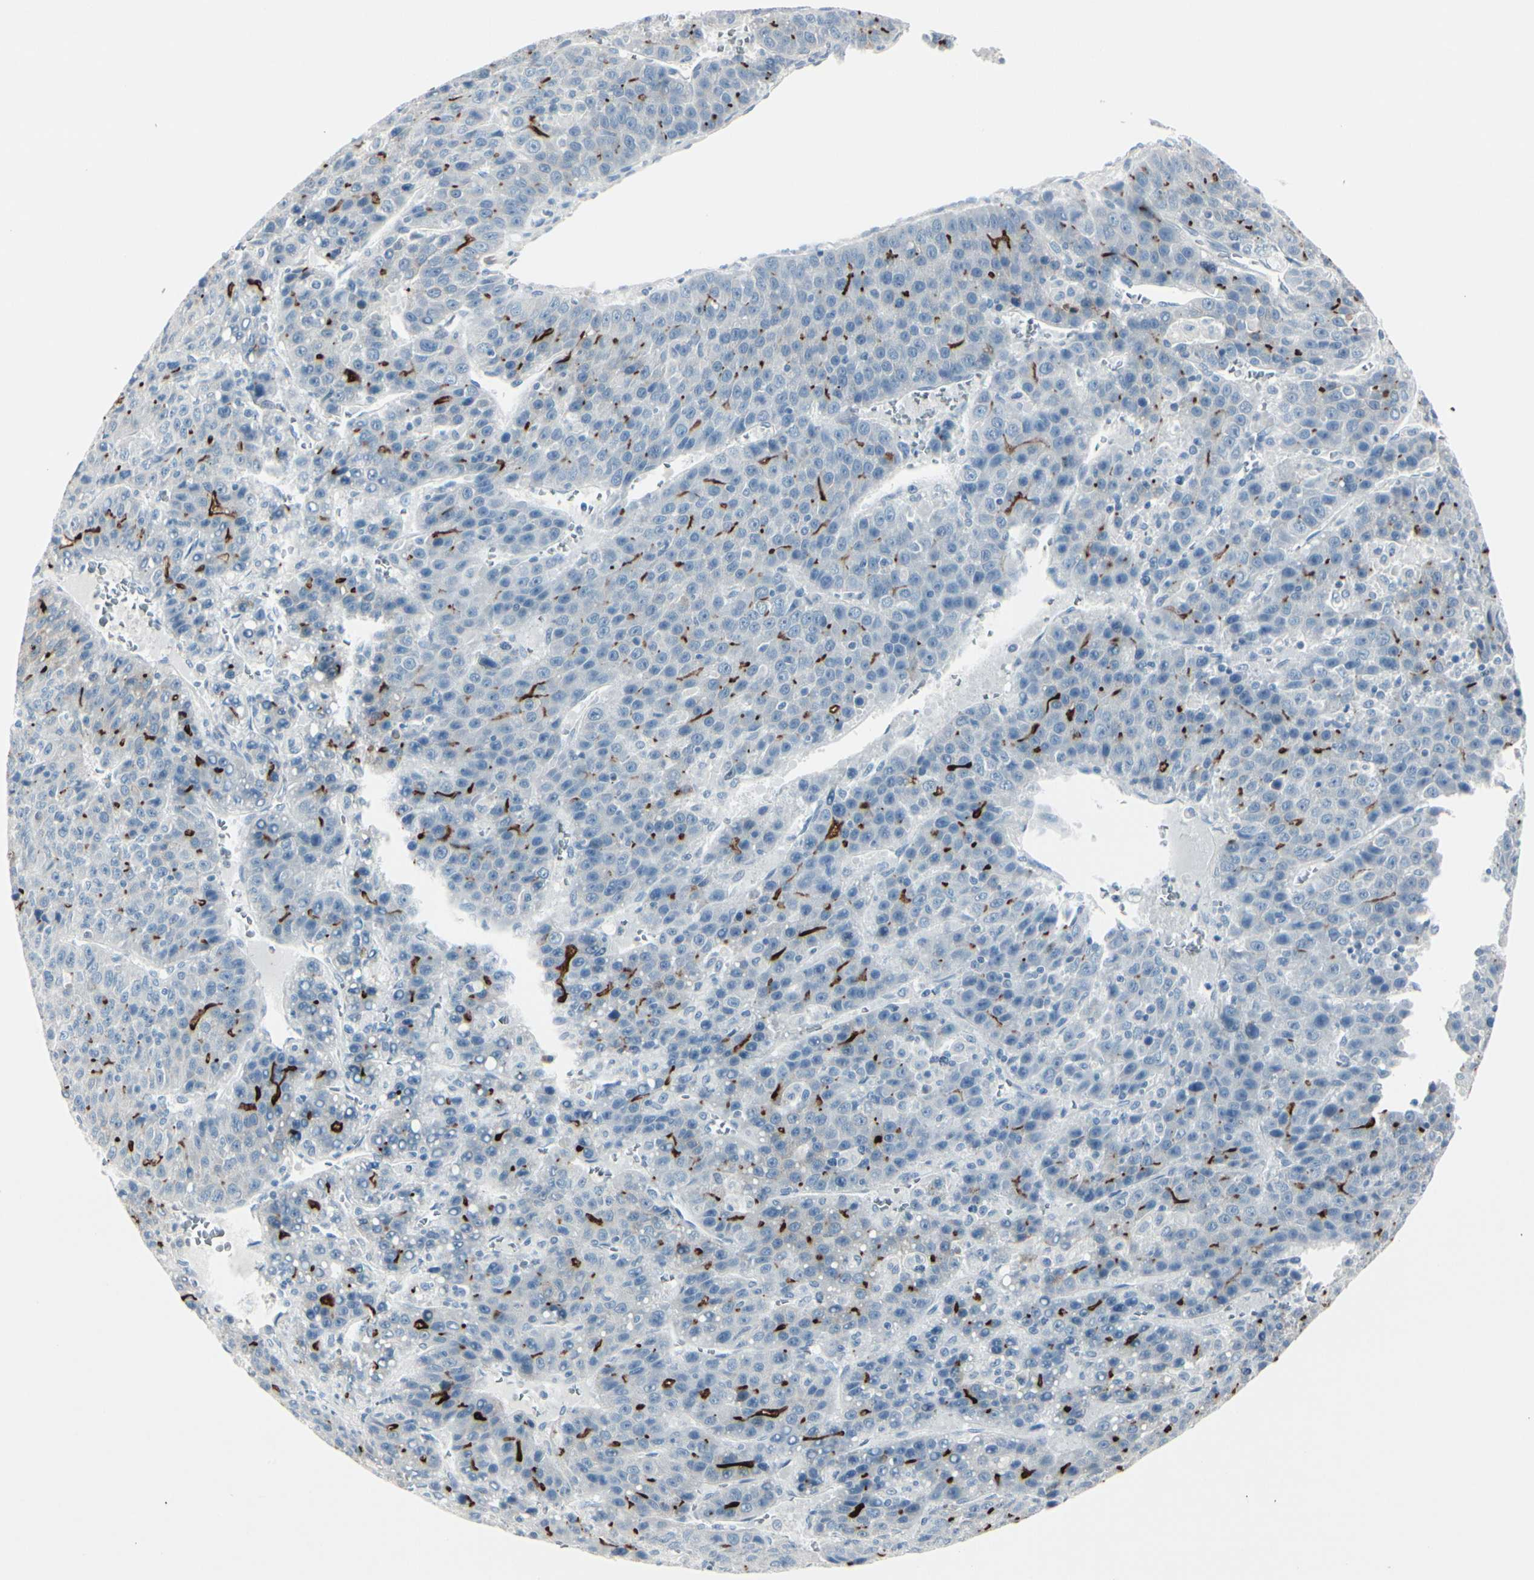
{"staining": {"intensity": "strong", "quantity": "<25%", "location": "cytoplasmic/membranous"}, "tissue": "liver cancer", "cell_type": "Tumor cells", "image_type": "cancer", "snomed": [{"axis": "morphology", "description": "Carcinoma, Hepatocellular, NOS"}, {"axis": "topography", "description": "Liver"}], "caption": "Immunohistochemical staining of human liver cancer (hepatocellular carcinoma) demonstrates medium levels of strong cytoplasmic/membranous positivity in about <25% of tumor cells.", "gene": "CDHR5", "patient": {"sex": "female", "age": 53}}